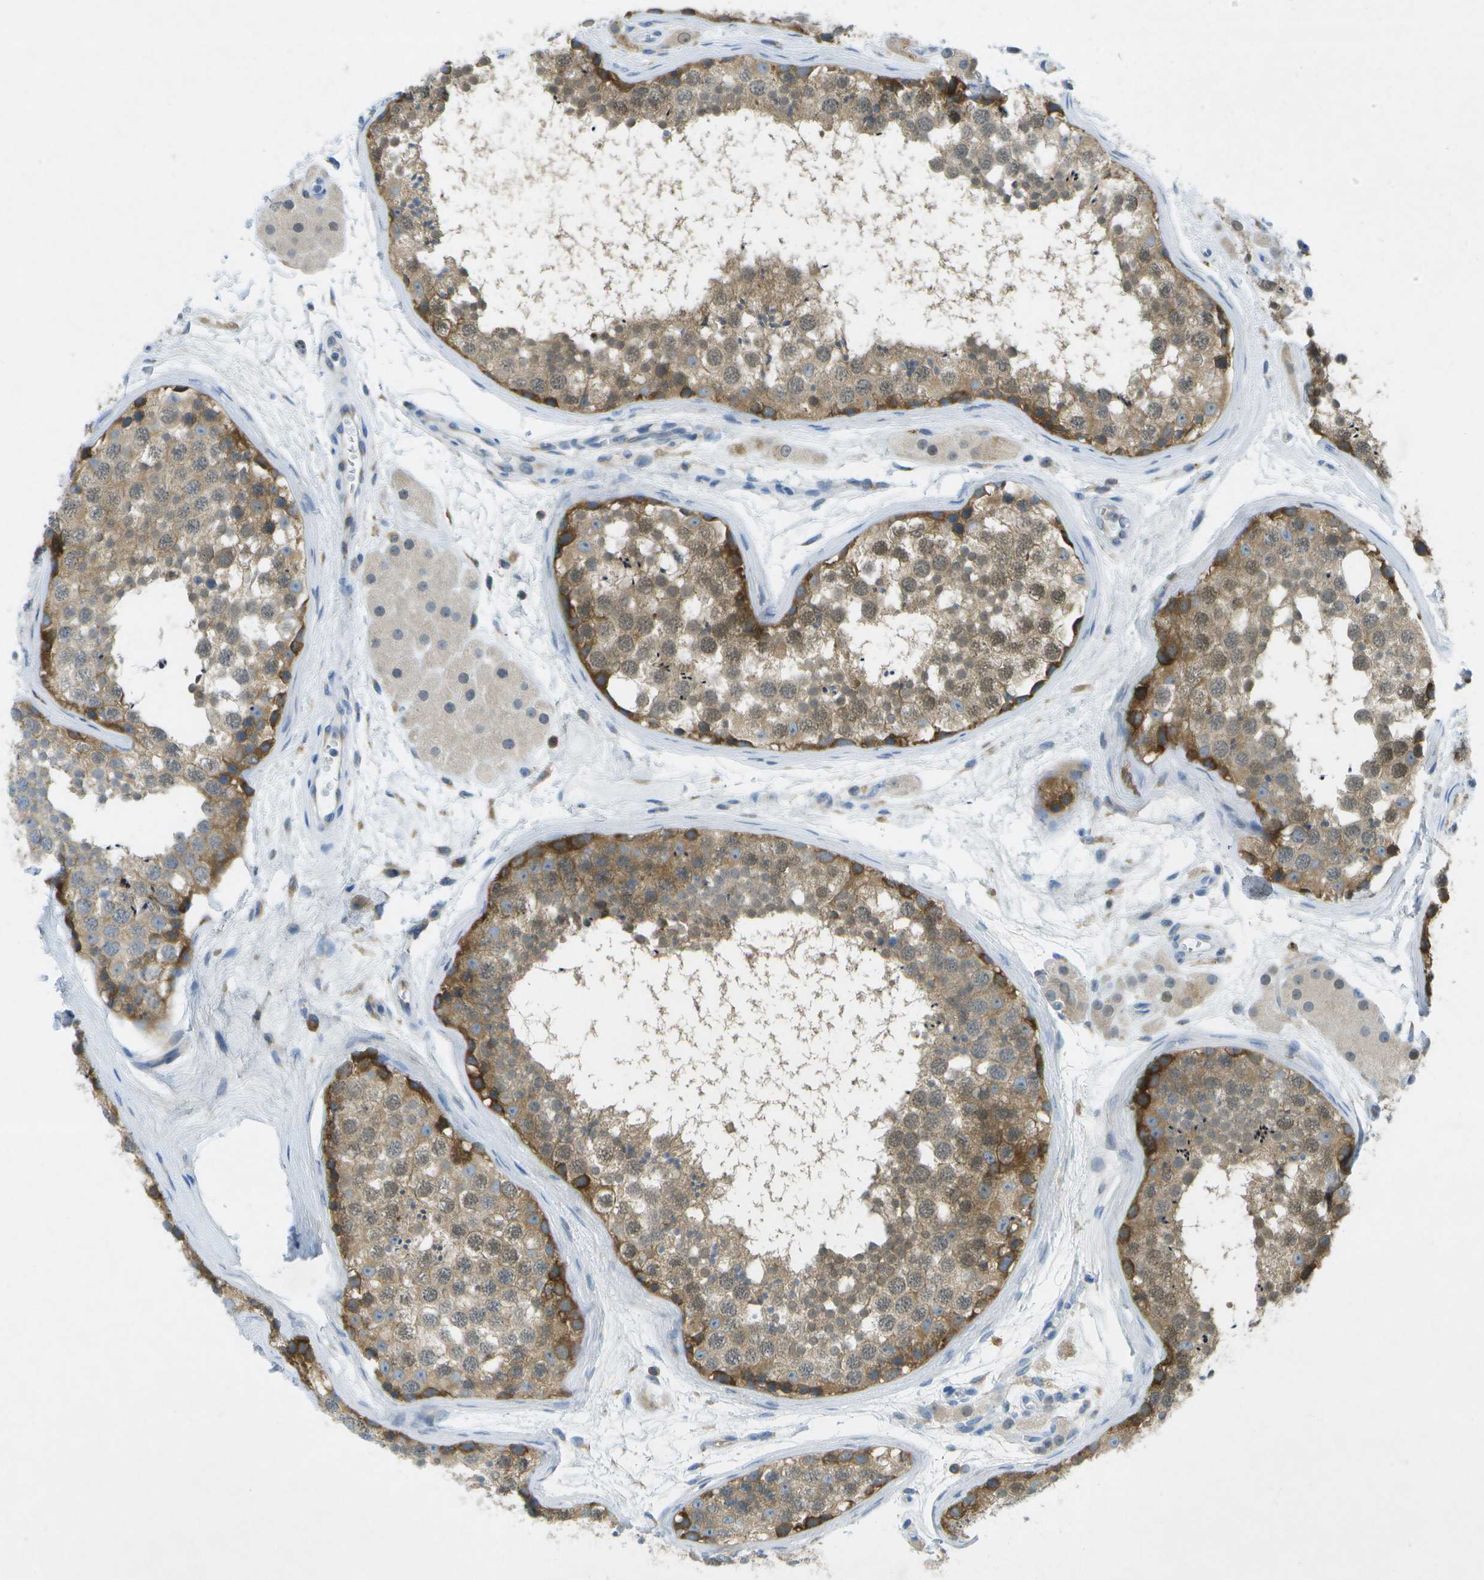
{"staining": {"intensity": "strong", "quantity": "<25%", "location": "cytoplasmic/membranous"}, "tissue": "testis", "cell_type": "Cells in seminiferous ducts", "image_type": "normal", "snomed": [{"axis": "morphology", "description": "Normal tissue, NOS"}, {"axis": "topography", "description": "Testis"}], "caption": "Testis stained for a protein (brown) displays strong cytoplasmic/membranous positive expression in approximately <25% of cells in seminiferous ducts.", "gene": "WNK2", "patient": {"sex": "male", "age": 56}}